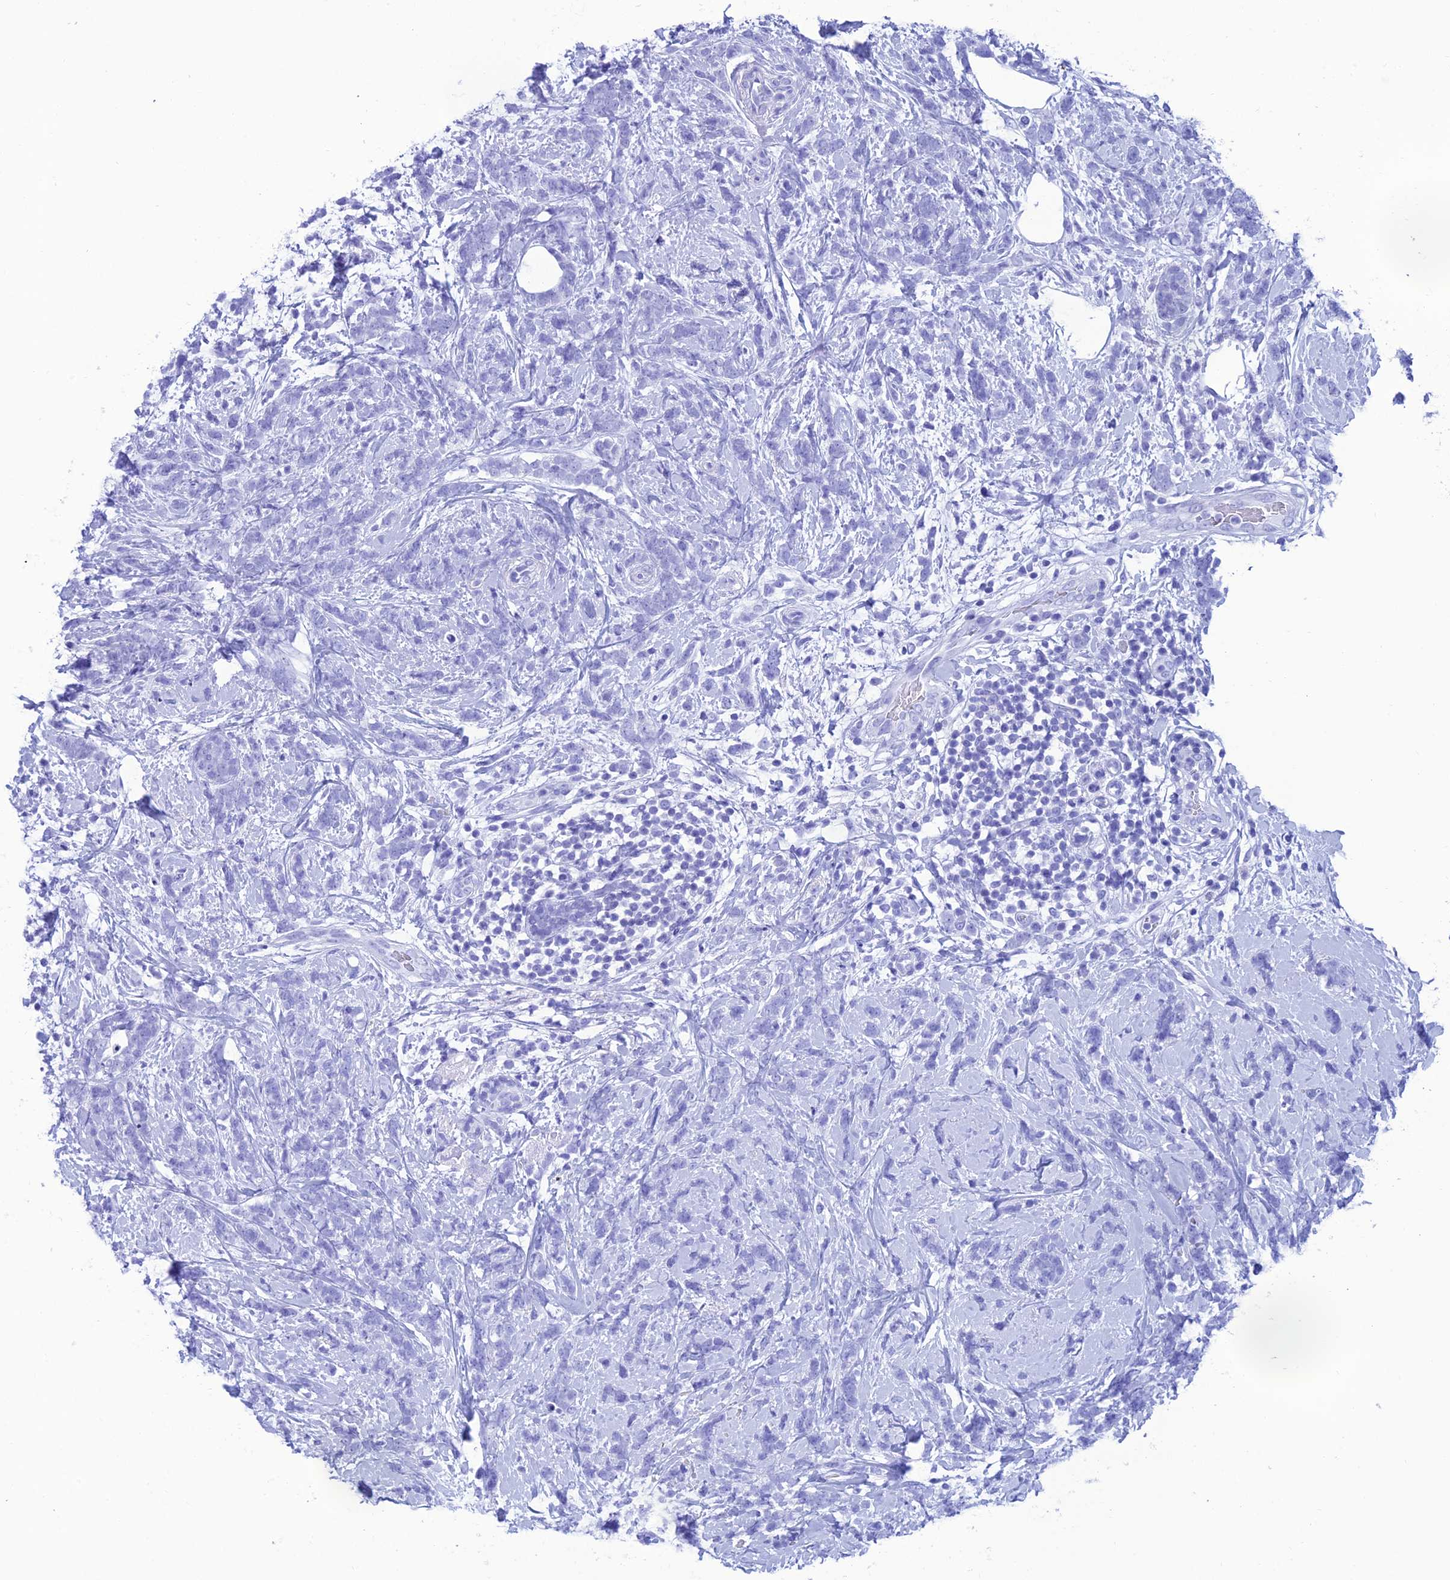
{"staining": {"intensity": "negative", "quantity": "none", "location": "none"}, "tissue": "breast cancer", "cell_type": "Tumor cells", "image_type": "cancer", "snomed": [{"axis": "morphology", "description": "Lobular carcinoma"}, {"axis": "topography", "description": "Breast"}], "caption": "Immunohistochemistry (IHC) of human breast cancer (lobular carcinoma) demonstrates no positivity in tumor cells.", "gene": "FAM76A", "patient": {"sex": "female", "age": 58}}